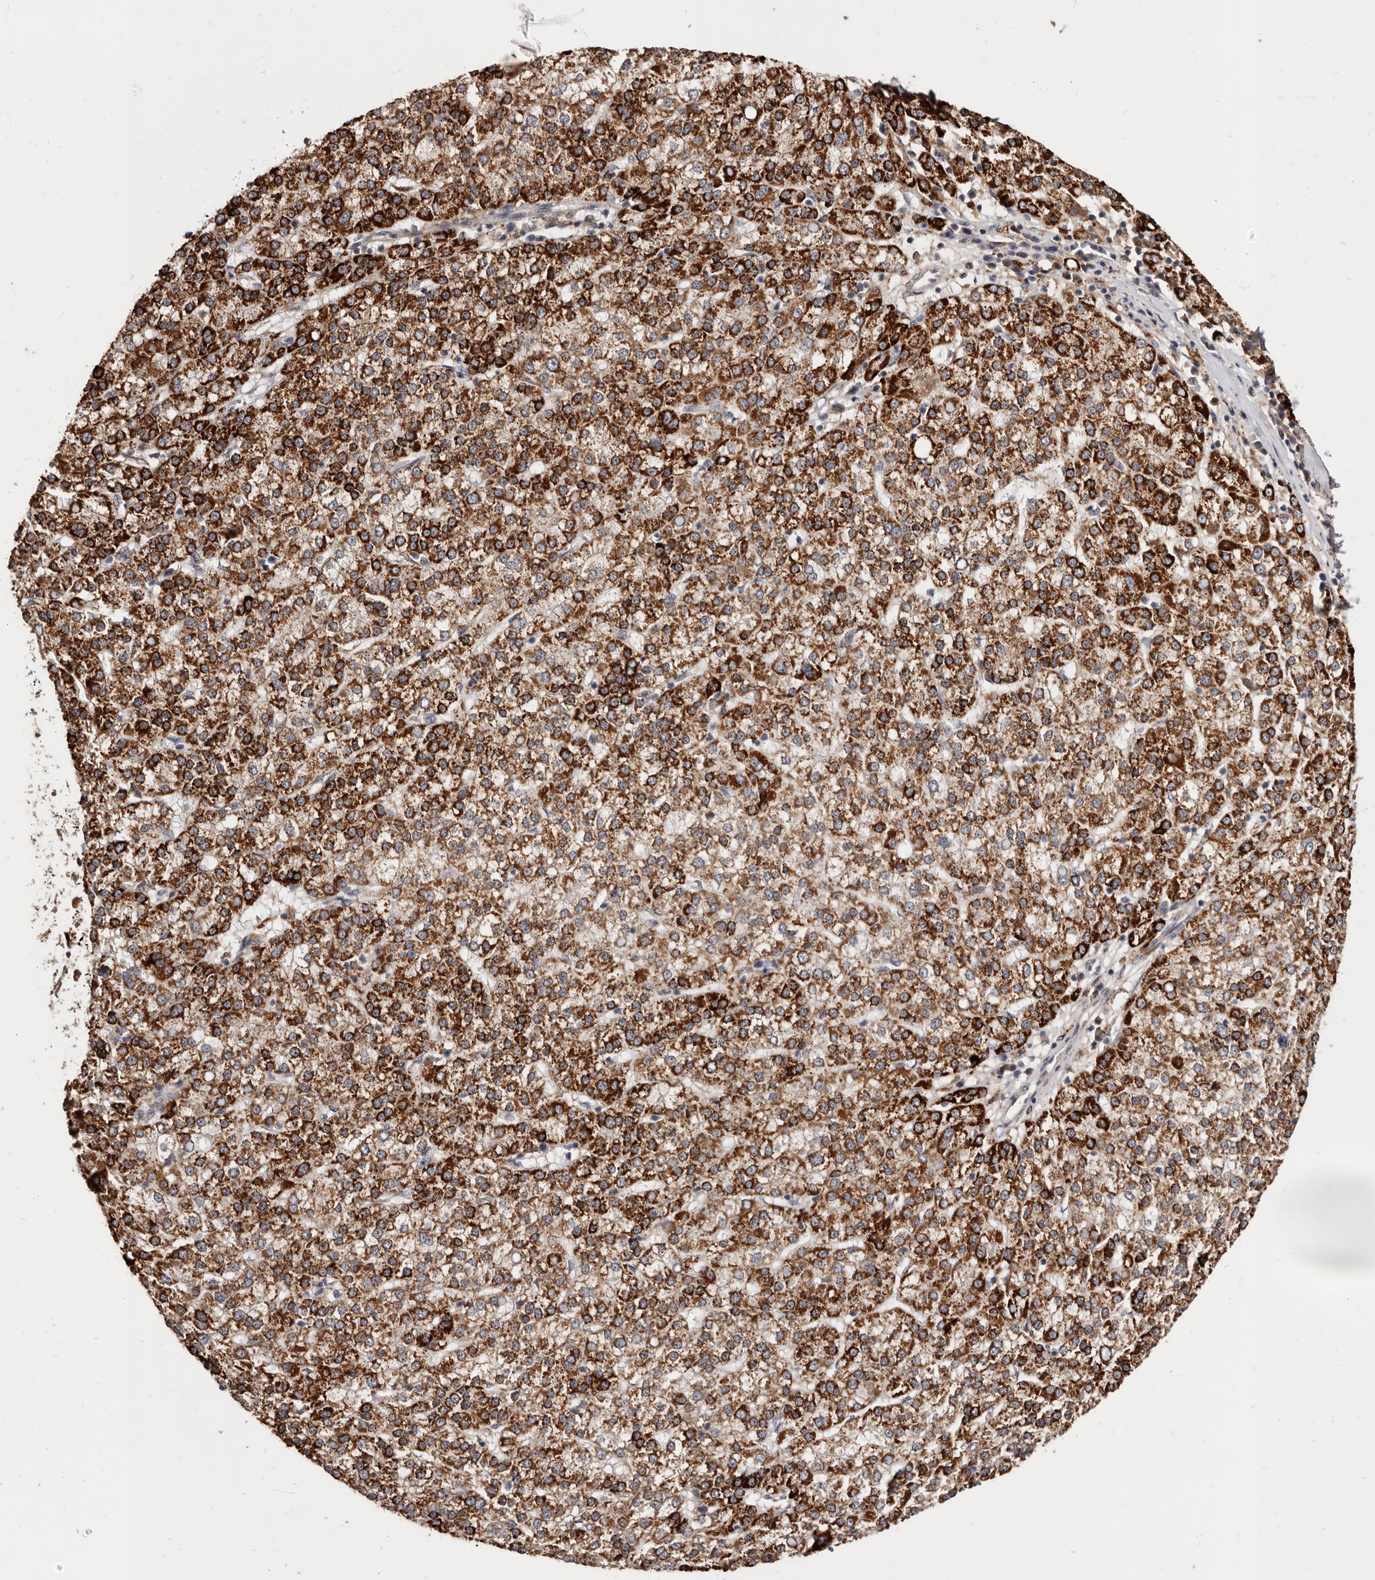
{"staining": {"intensity": "strong", "quantity": ">75%", "location": "cytoplasmic/membranous"}, "tissue": "liver cancer", "cell_type": "Tumor cells", "image_type": "cancer", "snomed": [{"axis": "morphology", "description": "Carcinoma, Hepatocellular, NOS"}, {"axis": "topography", "description": "Liver"}], "caption": "Immunohistochemical staining of liver cancer displays high levels of strong cytoplasmic/membranous expression in about >75% of tumor cells. Ihc stains the protein of interest in brown and the nuclei are stained blue.", "gene": "AKAP7", "patient": {"sex": "female", "age": 58}}